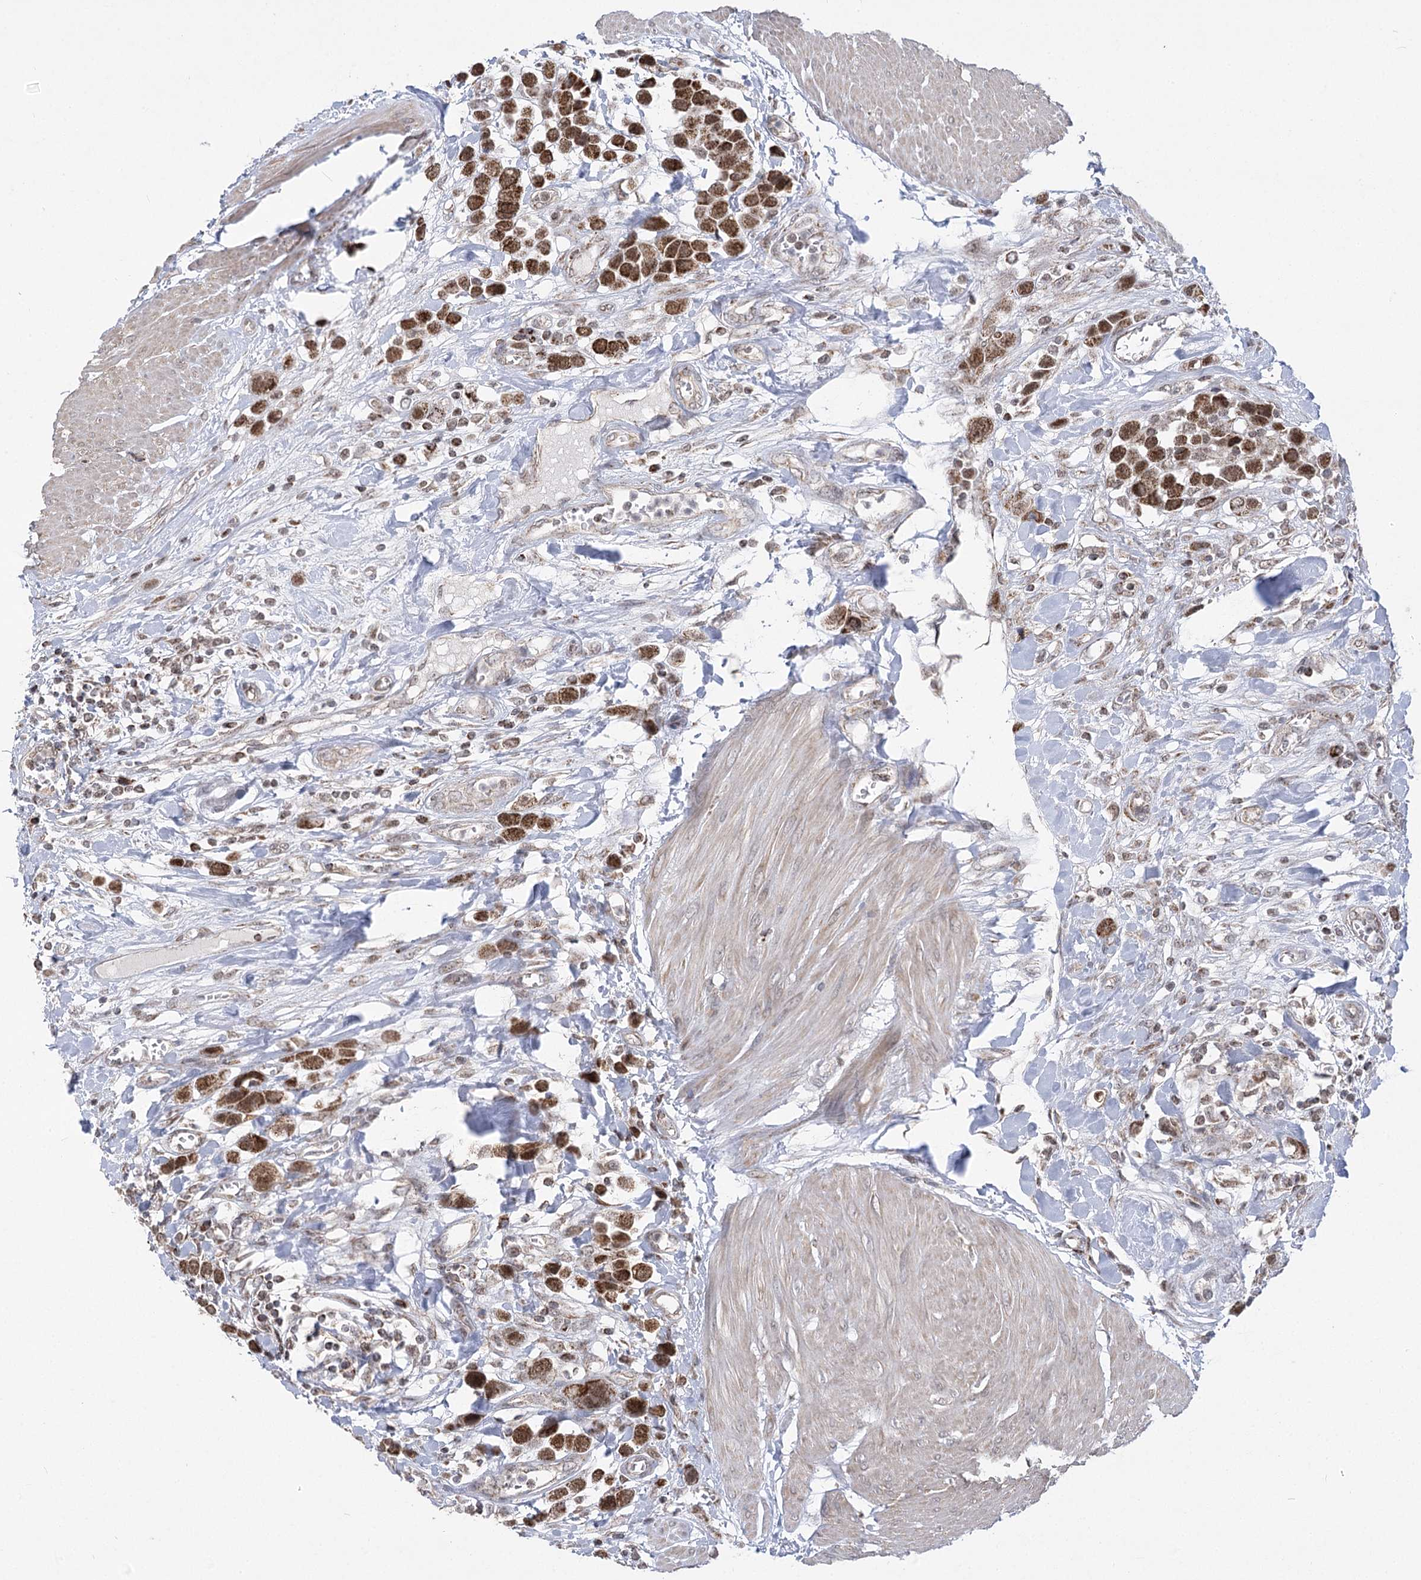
{"staining": {"intensity": "strong", "quantity": ">75%", "location": "nuclear"}, "tissue": "urothelial cancer", "cell_type": "Tumor cells", "image_type": "cancer", "snomed": [{"axis": "morphology", "description": "Urothelial carcinoma, High grade"}, {"axis": "topography", "description": "Urinary bladder"}], "caption": "IHC photomicrograph of neoplastic tissue: human urothelial cancer stained using IHC reveals high levels of strong protein expression localized specifically in the nuclear of tumor cells, appearing as a nuclear brown color.", "gene": "SLC4A1AP", "patient": {"sex": "male", "age": 50}}